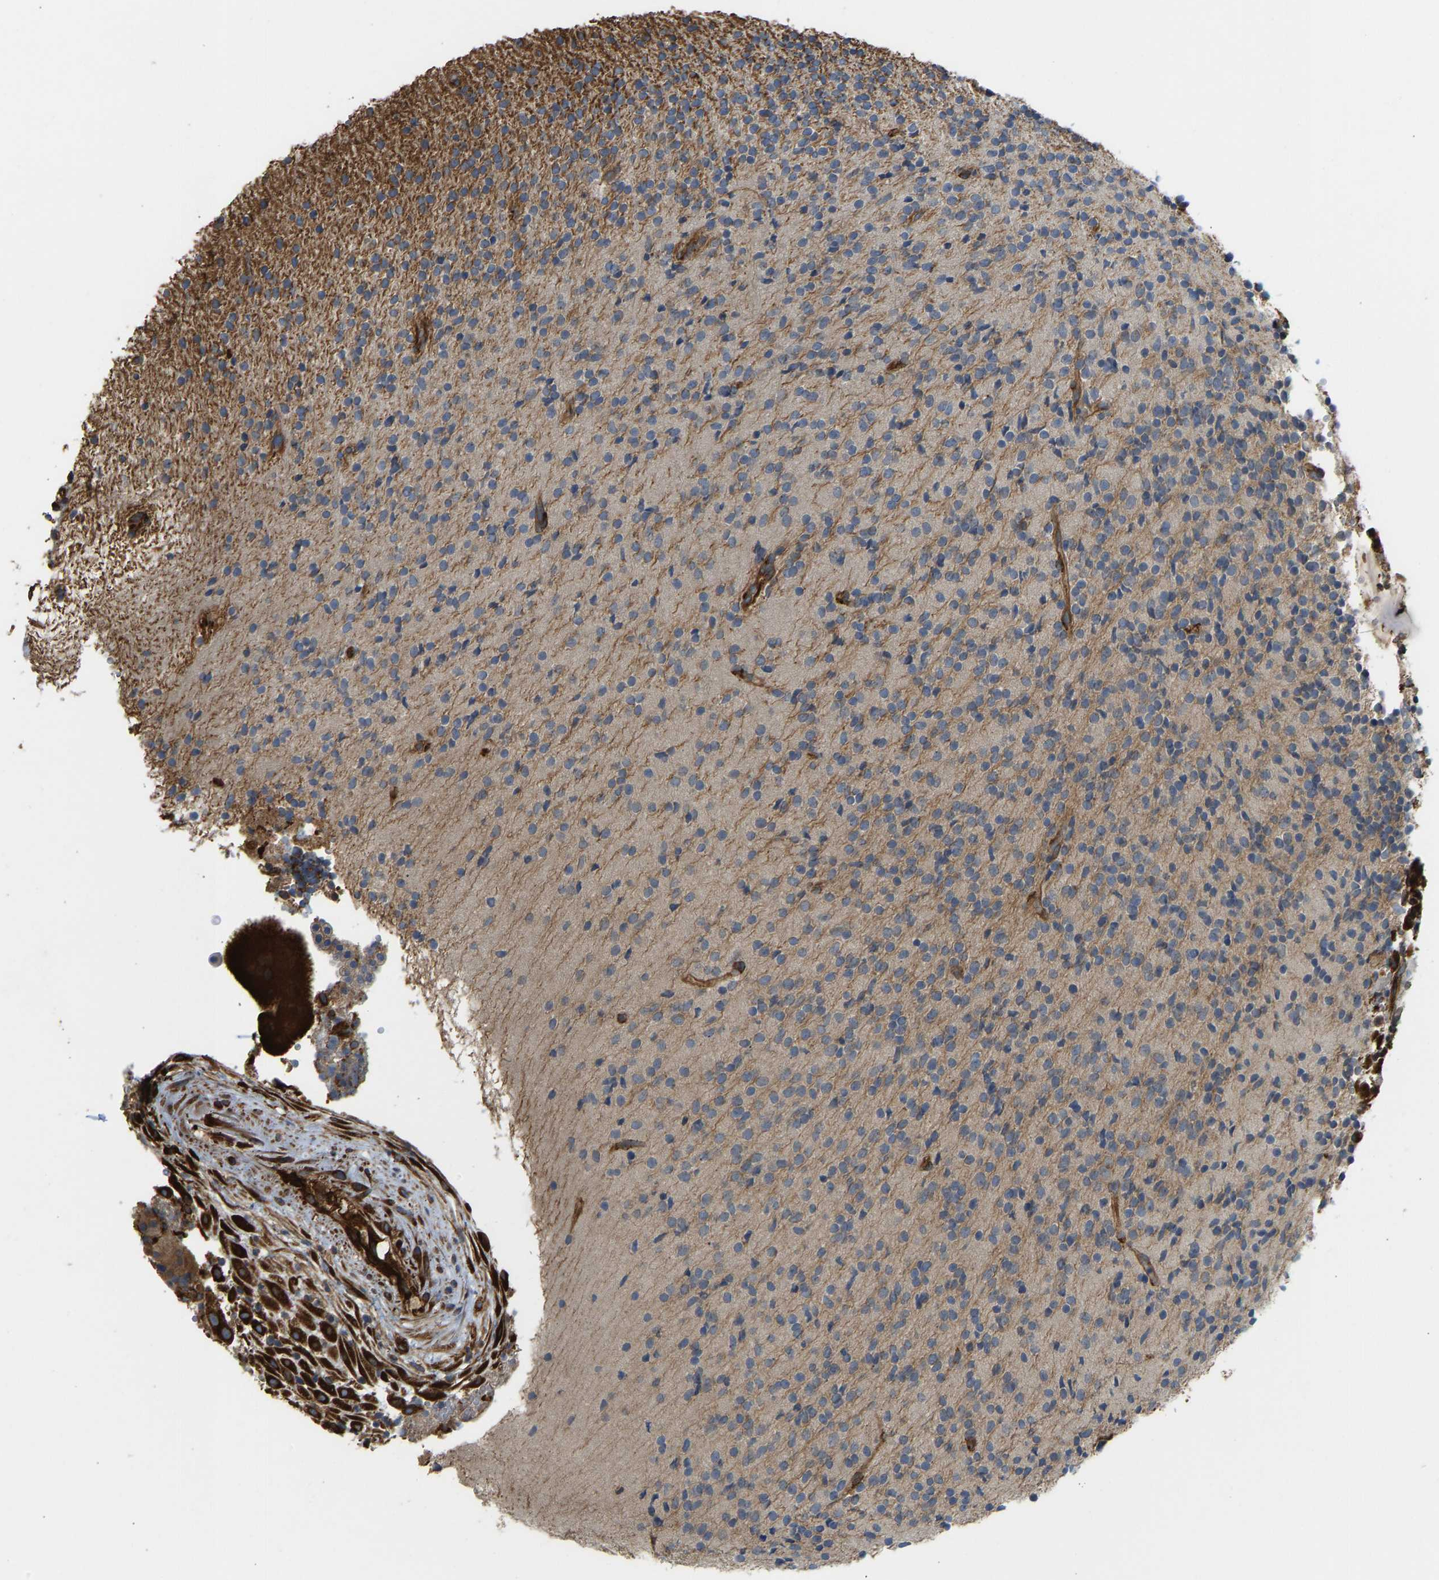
{"staining": {"intensity": "strong", "quantity": ">75%", "location": "cytoplasmic/membranous"}, "tissue": "placenta", "cell_type": "Decidual cells", "image_type": "normal", "snomed": [{"axis": "morphology", "description": "Normal tissue, NOS"}, {"axis": "topography", "description": "Placenta"}], "caption": "Brown immunohistochemical staining in unremarkable placenta reveals strong cytoplasmic/membranous expression in approximately >75% of decidual cells. (IHC, brightfield microscopy, high magnification).", "gene": "BEX3", "patient": {"sex": "female", "age": 18}}